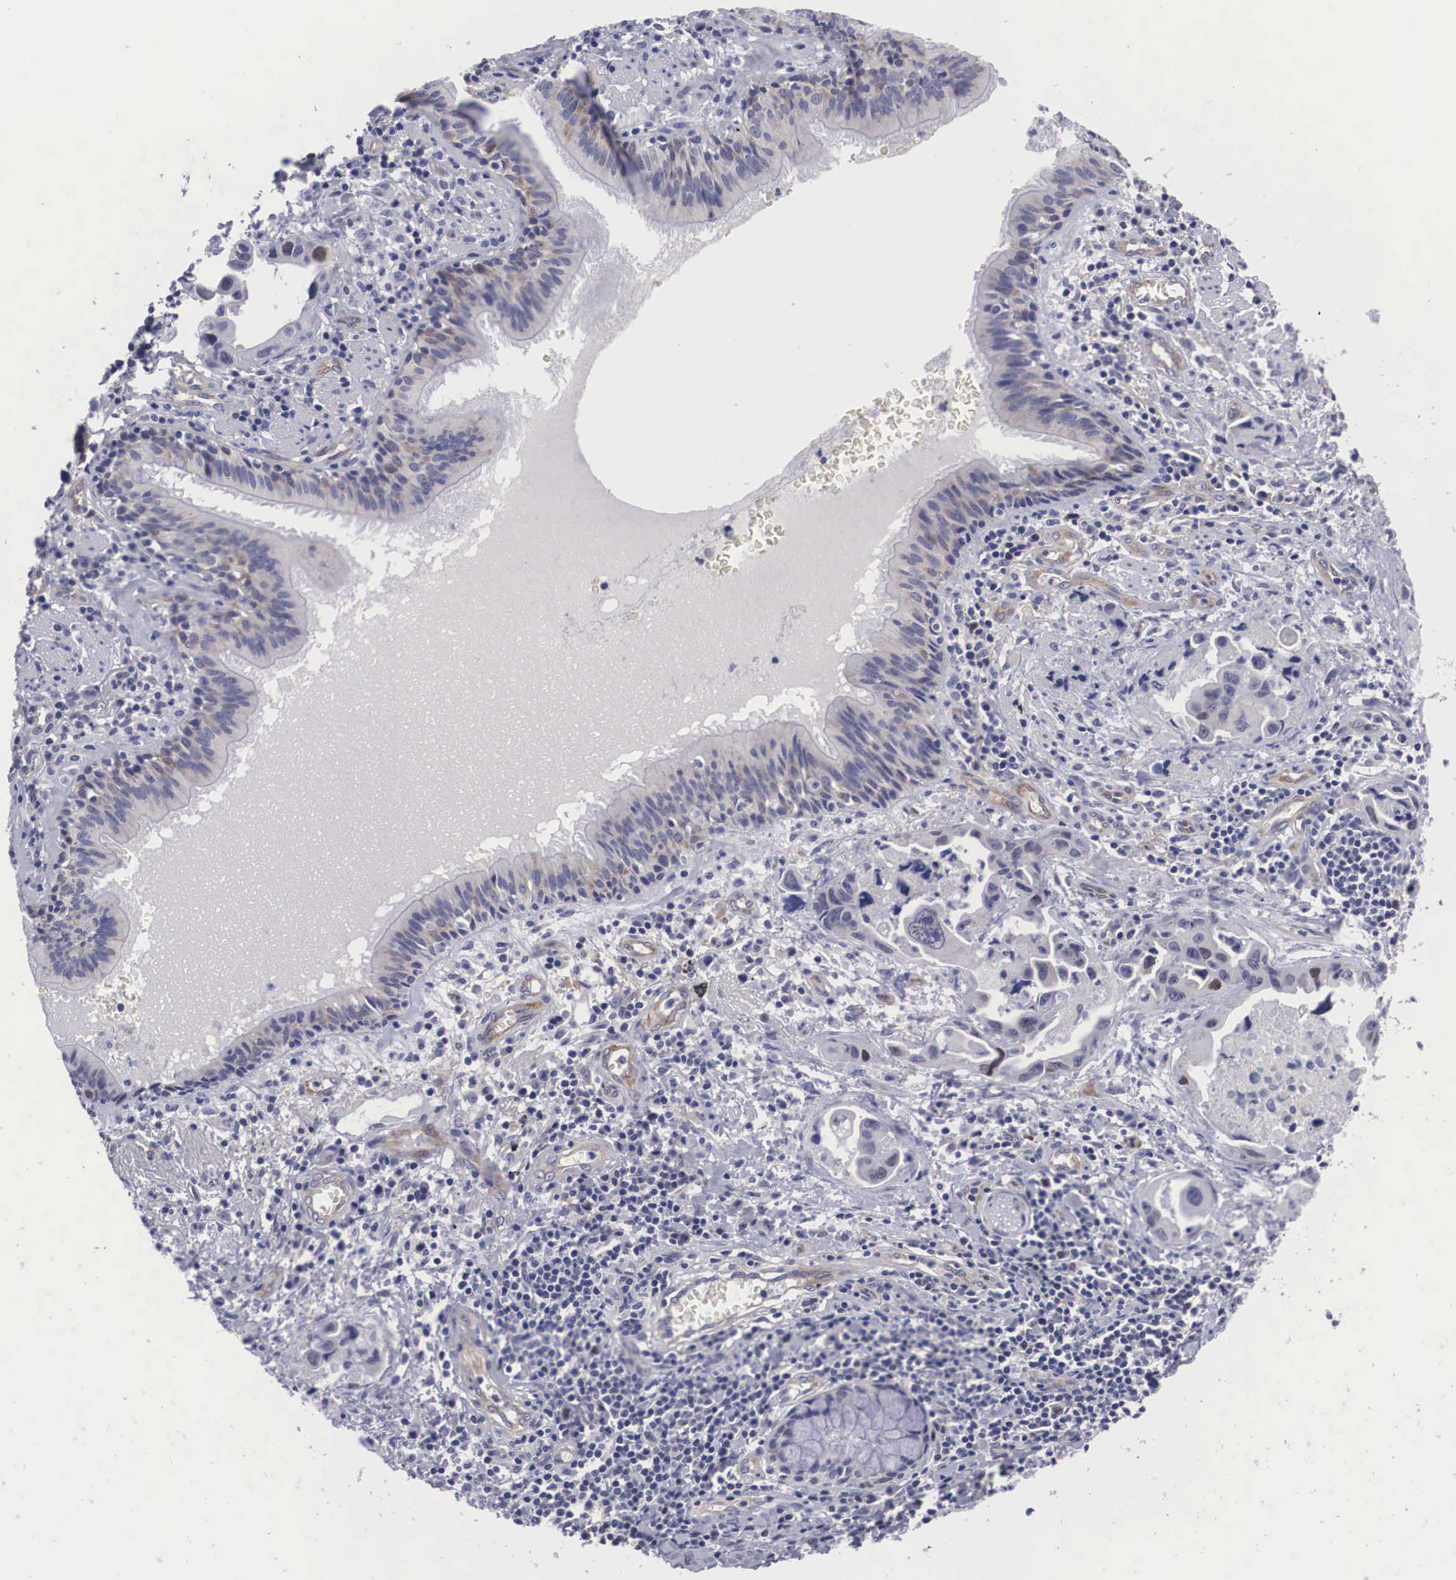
{"staining": {"intensity": "negative", "quantity": "none", "location": "none"}, "tissue": "lung cancer", "cell_type": "Tumor cells", "image_type": "cancer", "snomed": [{"axis": "morphology", "description": "Adenocarcinoma, NOS"}, {"axis": "topography", "description": "Lung"}], "caption": "Human adenocarcinoma (lung) stained for a protein using IHC shows no positivity in tumor cells.", "gene": "MAST4", "patient": {"sex": "male", "age": 64}}